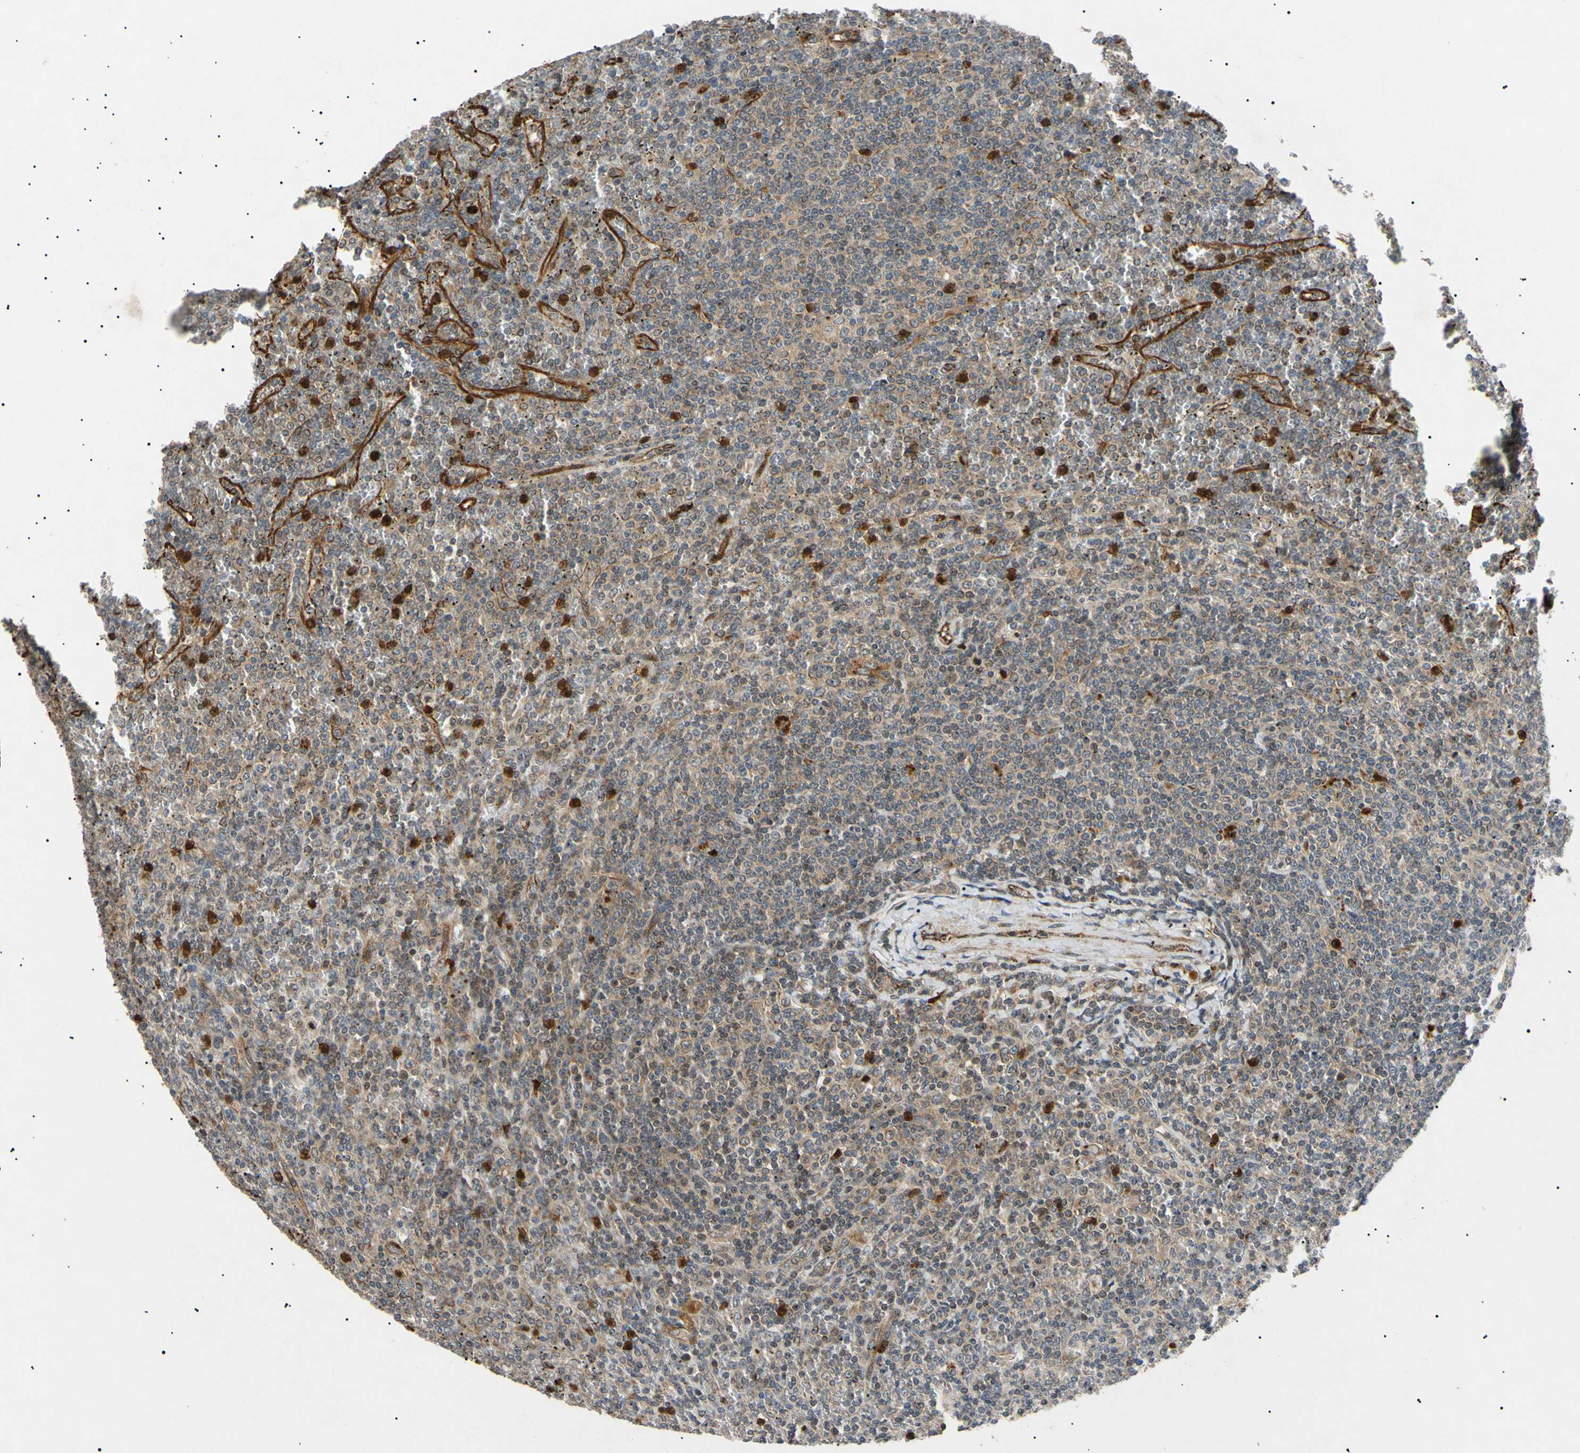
{"staining": {"intensity": "negative", "quantity": "none", "location": "none"}, "tissue": "lymphoma", "cell_type": "Tumor cells", "image_type": "cancer", "snomed": [{"axis": "morphology", "description": "Malignant lymphoma, non-Hodgkin's type, Low grade"}, {"axis": "topography", "description": "Spleen"}], "caption": "This image is of low-grade malignant lymphoma, non-Hodgkin's type stained with IHC to label a protein in brown with the nuclei are counter-stained blue. There is no staining in tumor cells. (Brightfield microscopy of DAB IHC at high magnification).", "gene": "TUBB4A", "patient": {"sex": "female", "age": 19}}